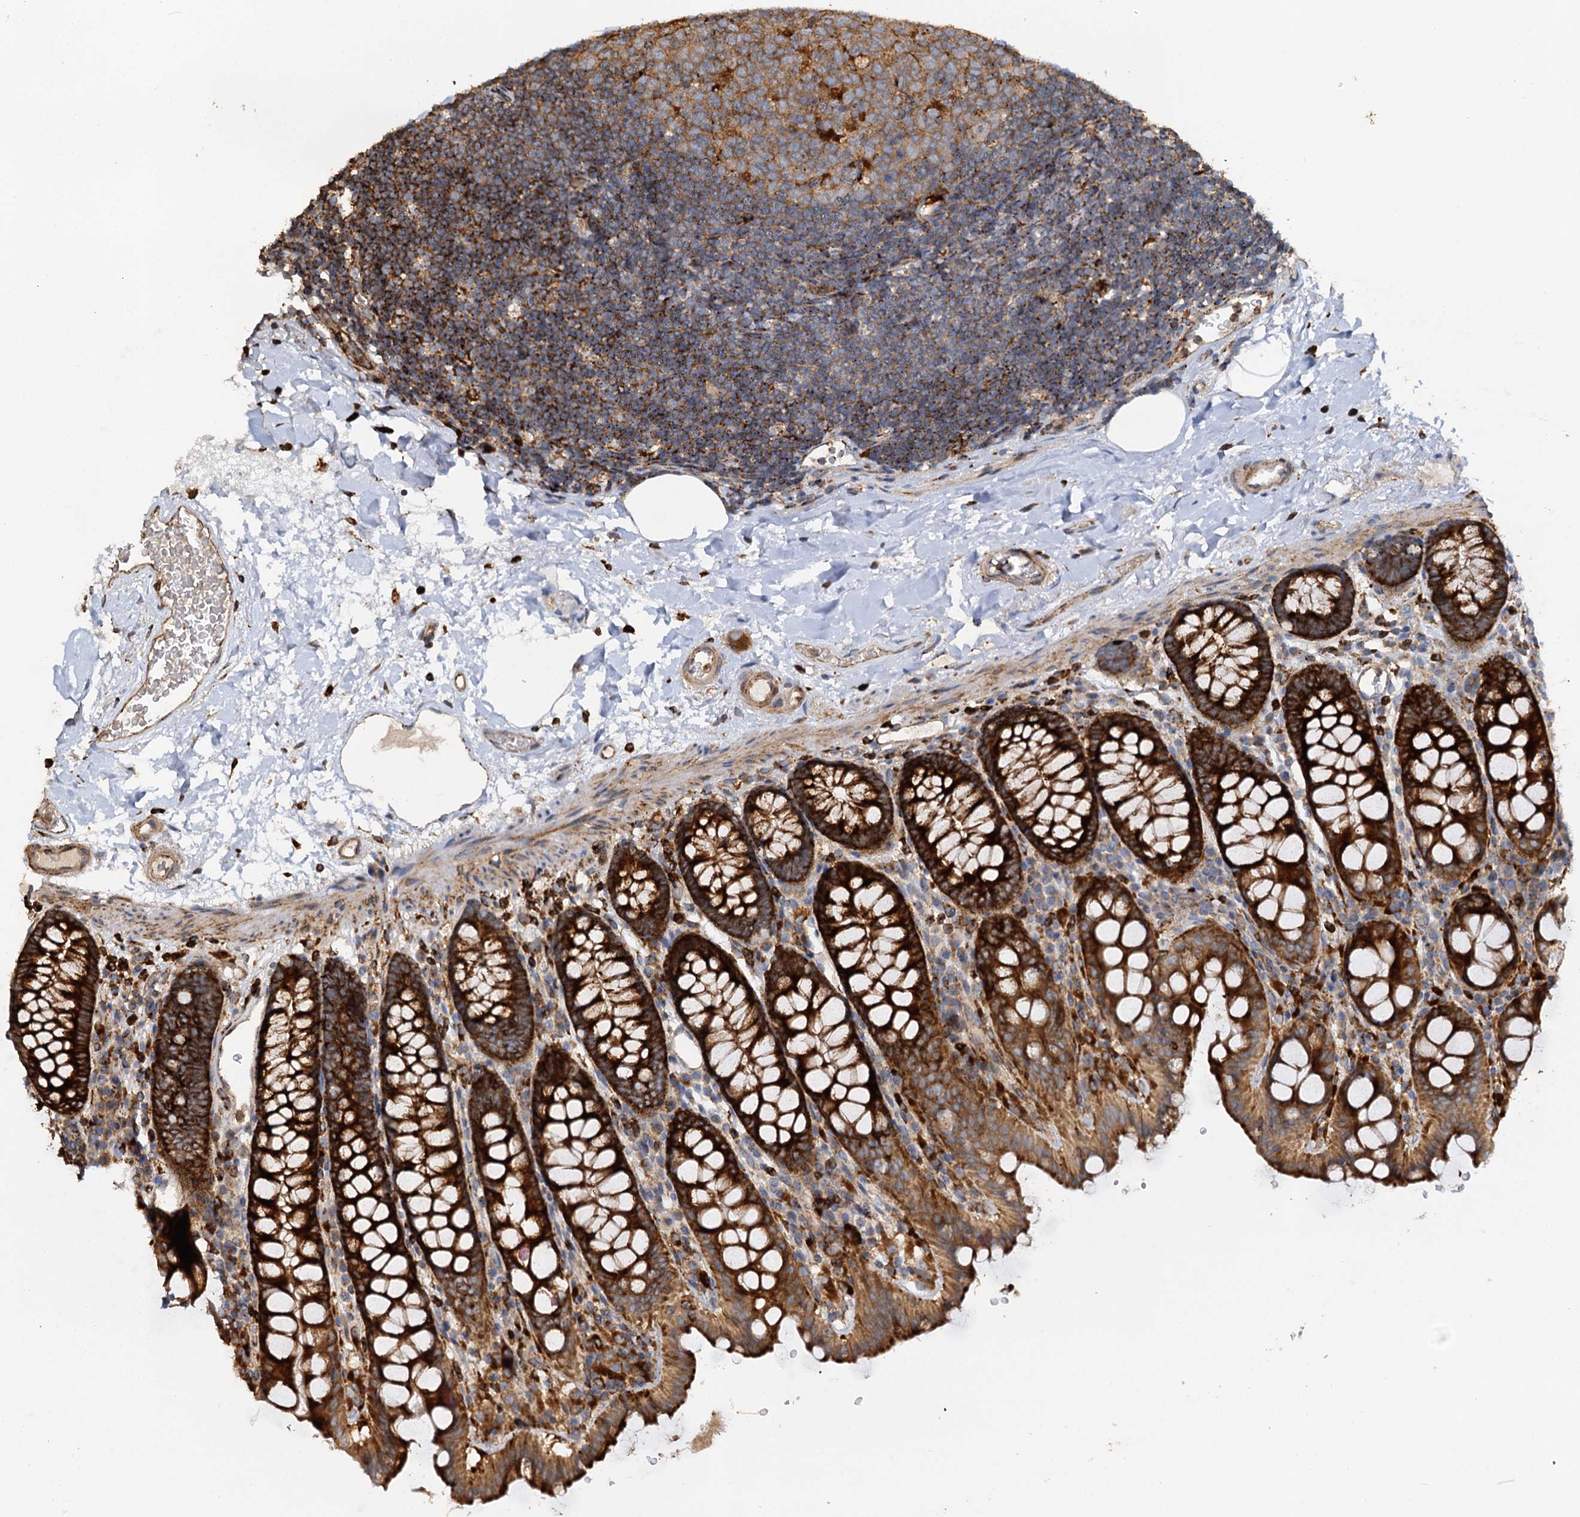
{"staining": {"intensity": "moderate", "quantity": ">75%", "location": "cytoplasmic/membranous"}, "tissue": "colon", "cell_type": "Endothelial cells", "image_type": "normal", "snomed": [{"axis": "morphology", "description": "Normal tissue, NOS"}, {"axis": "topography", "description": "Colon"}], "caption": "Brown immunohistochemical staining in normal human colon reveals moderate cytoplasmic/membranous staining in approximately >75% of endothelial cells.", "gene": "WDR73", "patient": {"sex": "male", "age": 75}}